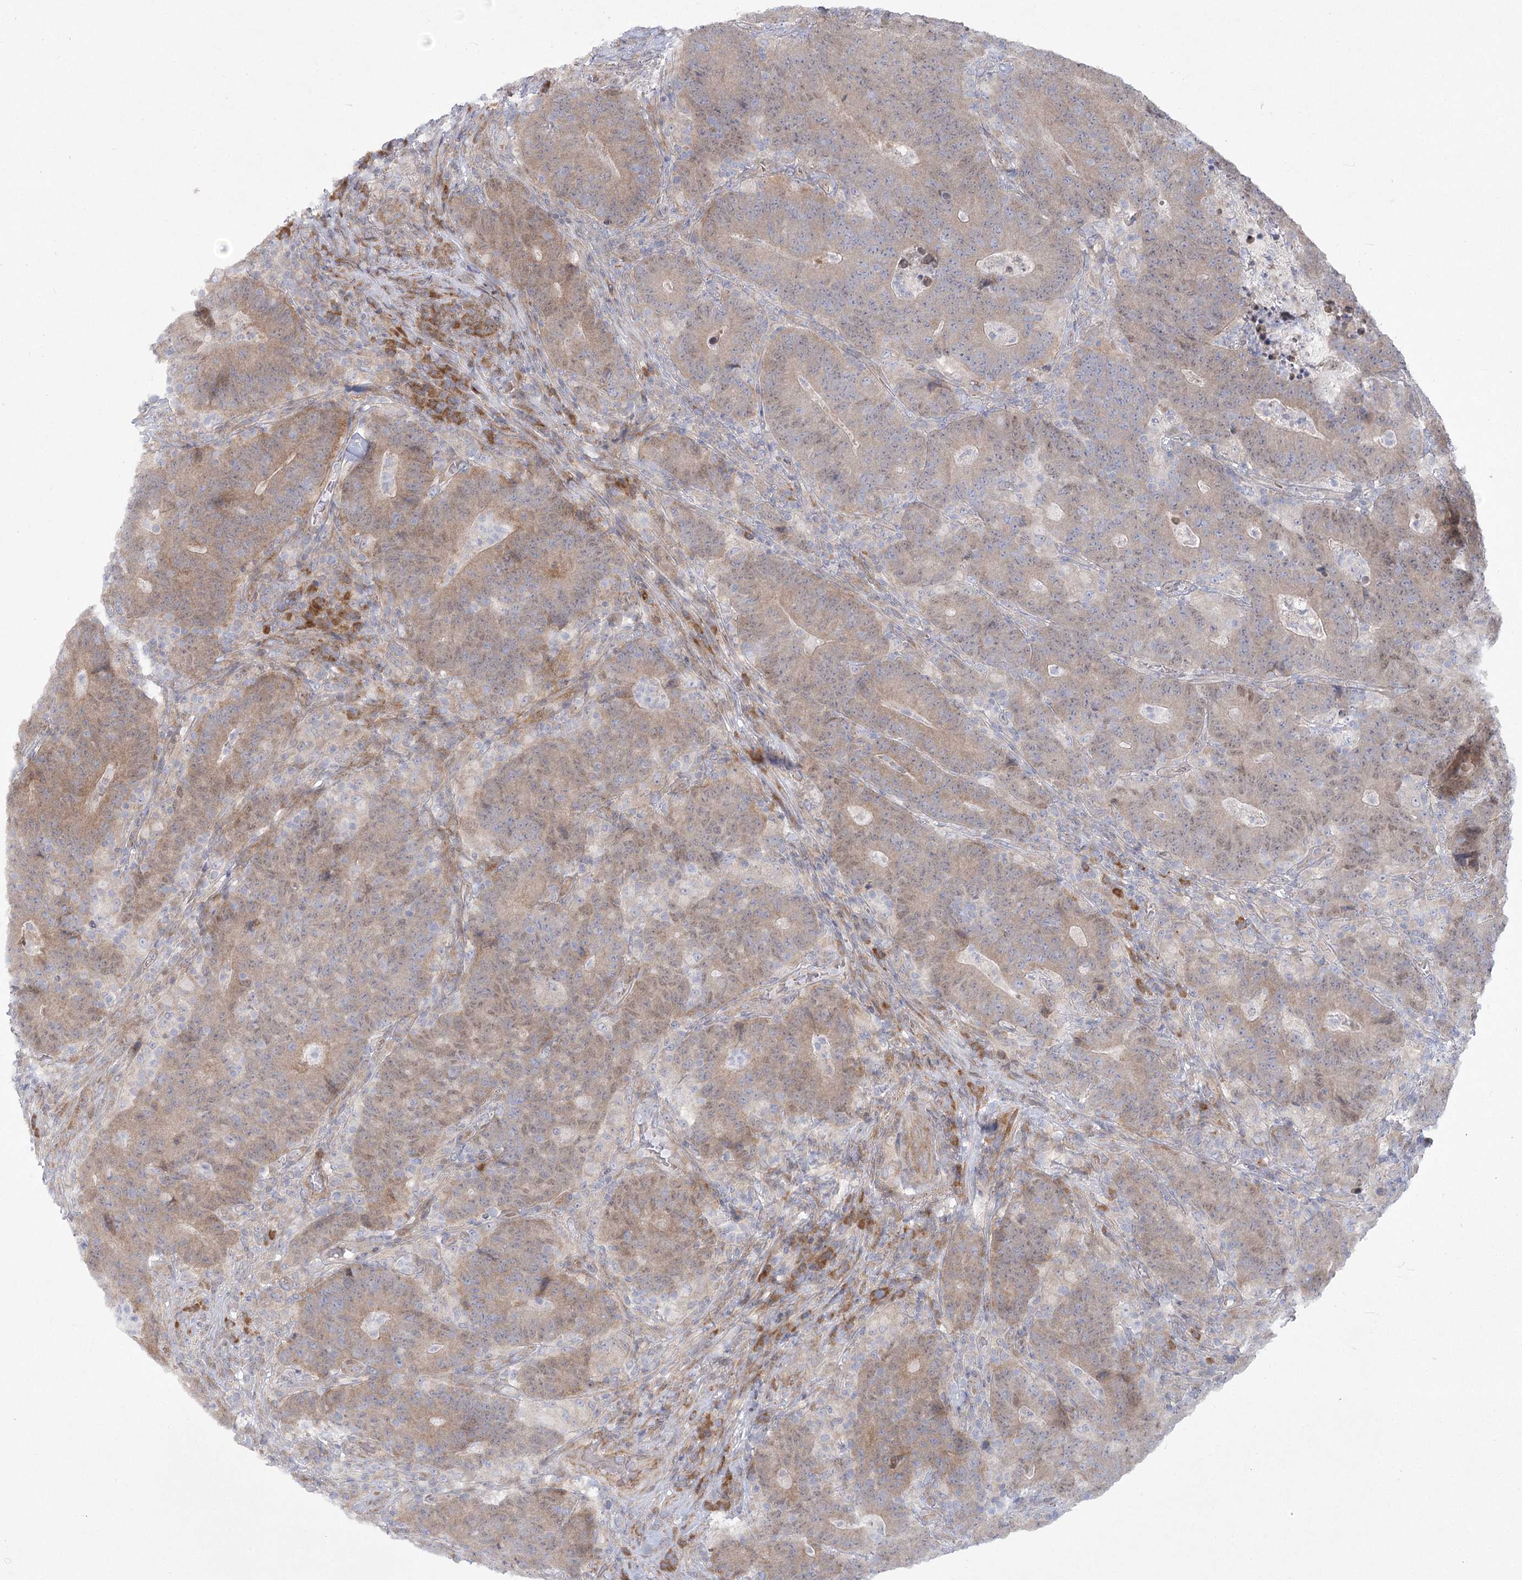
{"staining": {"intensity": "moderate", "quantity": ">75%", "location": "cytoplasmic/membranous"}, "tissue": "colorectal cancer", "cell_type": "Tumor cells", "image_type": "cancer", "snomed": [{"axis": "morphology", "description": "Normal tissue, NOS"}, {"axis": "morphology", "description": "Adenocarcinoma, NOS"}, {"axis": "topography", "description": "Colon"}], "caption": "This micrograph exhibits IHC staining of human colorectal cancer (adenocarcinoma), with medium moderate cytoplasmic/membranous staining in approximately >75% of tumor cells.", "gene": "CAMTA1", "patient": {"sex": "female", "age": 75}}